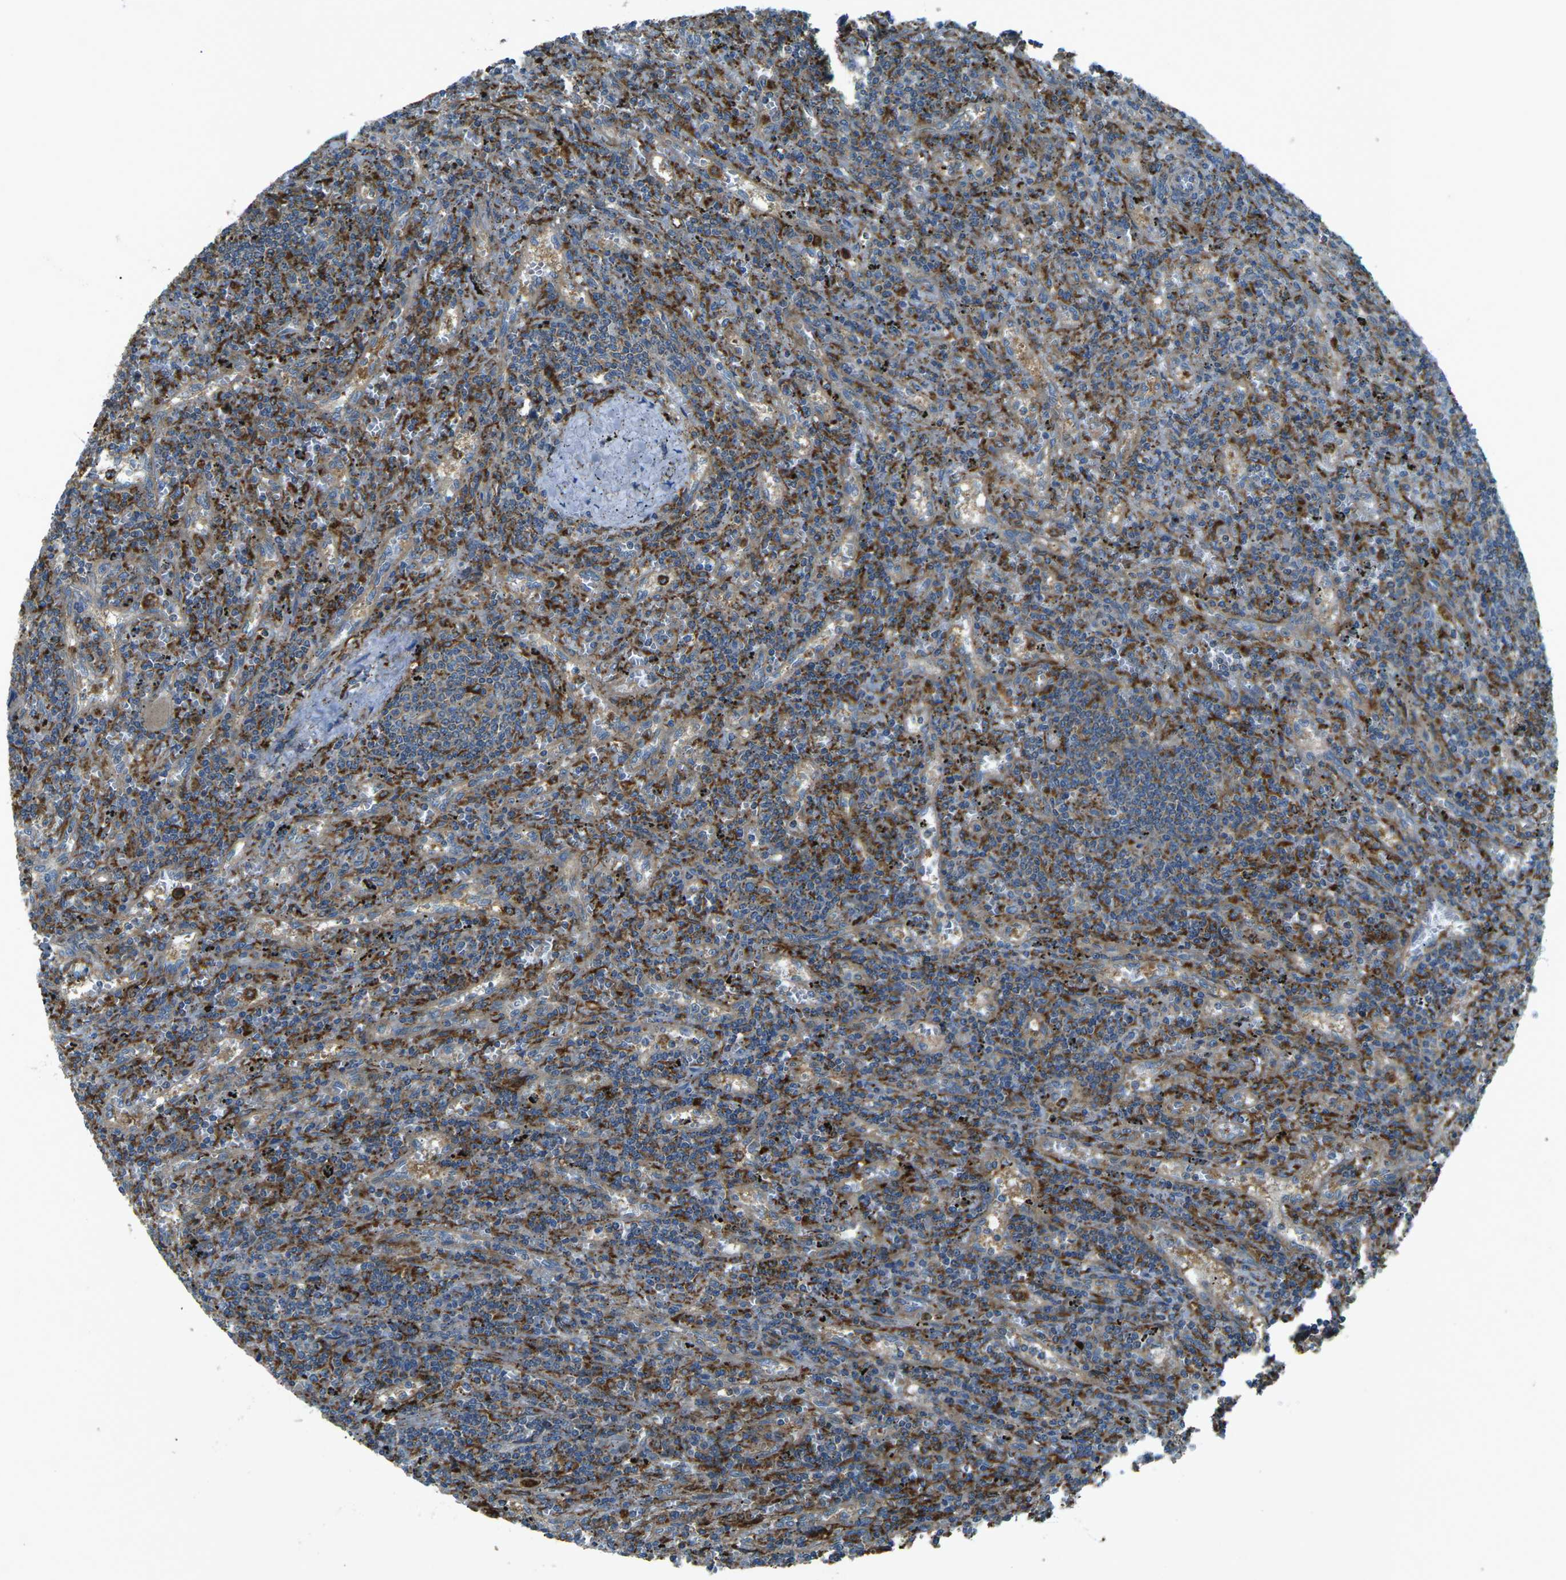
{"staining": {"intensity": "weak", "quantity": "25%-75%", "location": "cytoplasmic/membranous"}, "tissue": "lymphoma", "cell_type": "Tumor cells", "image_type": "cancer", "snomed": [{"axis": "morphology", "description": "Malignant lymphoma, non-Hodgkin's type, Low grade"}, {"axis": "topography", "description": "Spleen"}], "caption": "An immunohistochemistry (IHC) image of tumor tissue is shown. Protein staining in brown labels weak cytoplasmic/membranous positivity in malignant lymphoma, non-Hodgkin's type (low-grade) within tumor cells. The protein is stained brown, and the nuclei are stained in blue (DAB (3,3'-diaminobenzidine) IHC with brightfield microscopy, high magnification).", "gene": "CDK17", "patient": {"sex": "male", "age": 76}}